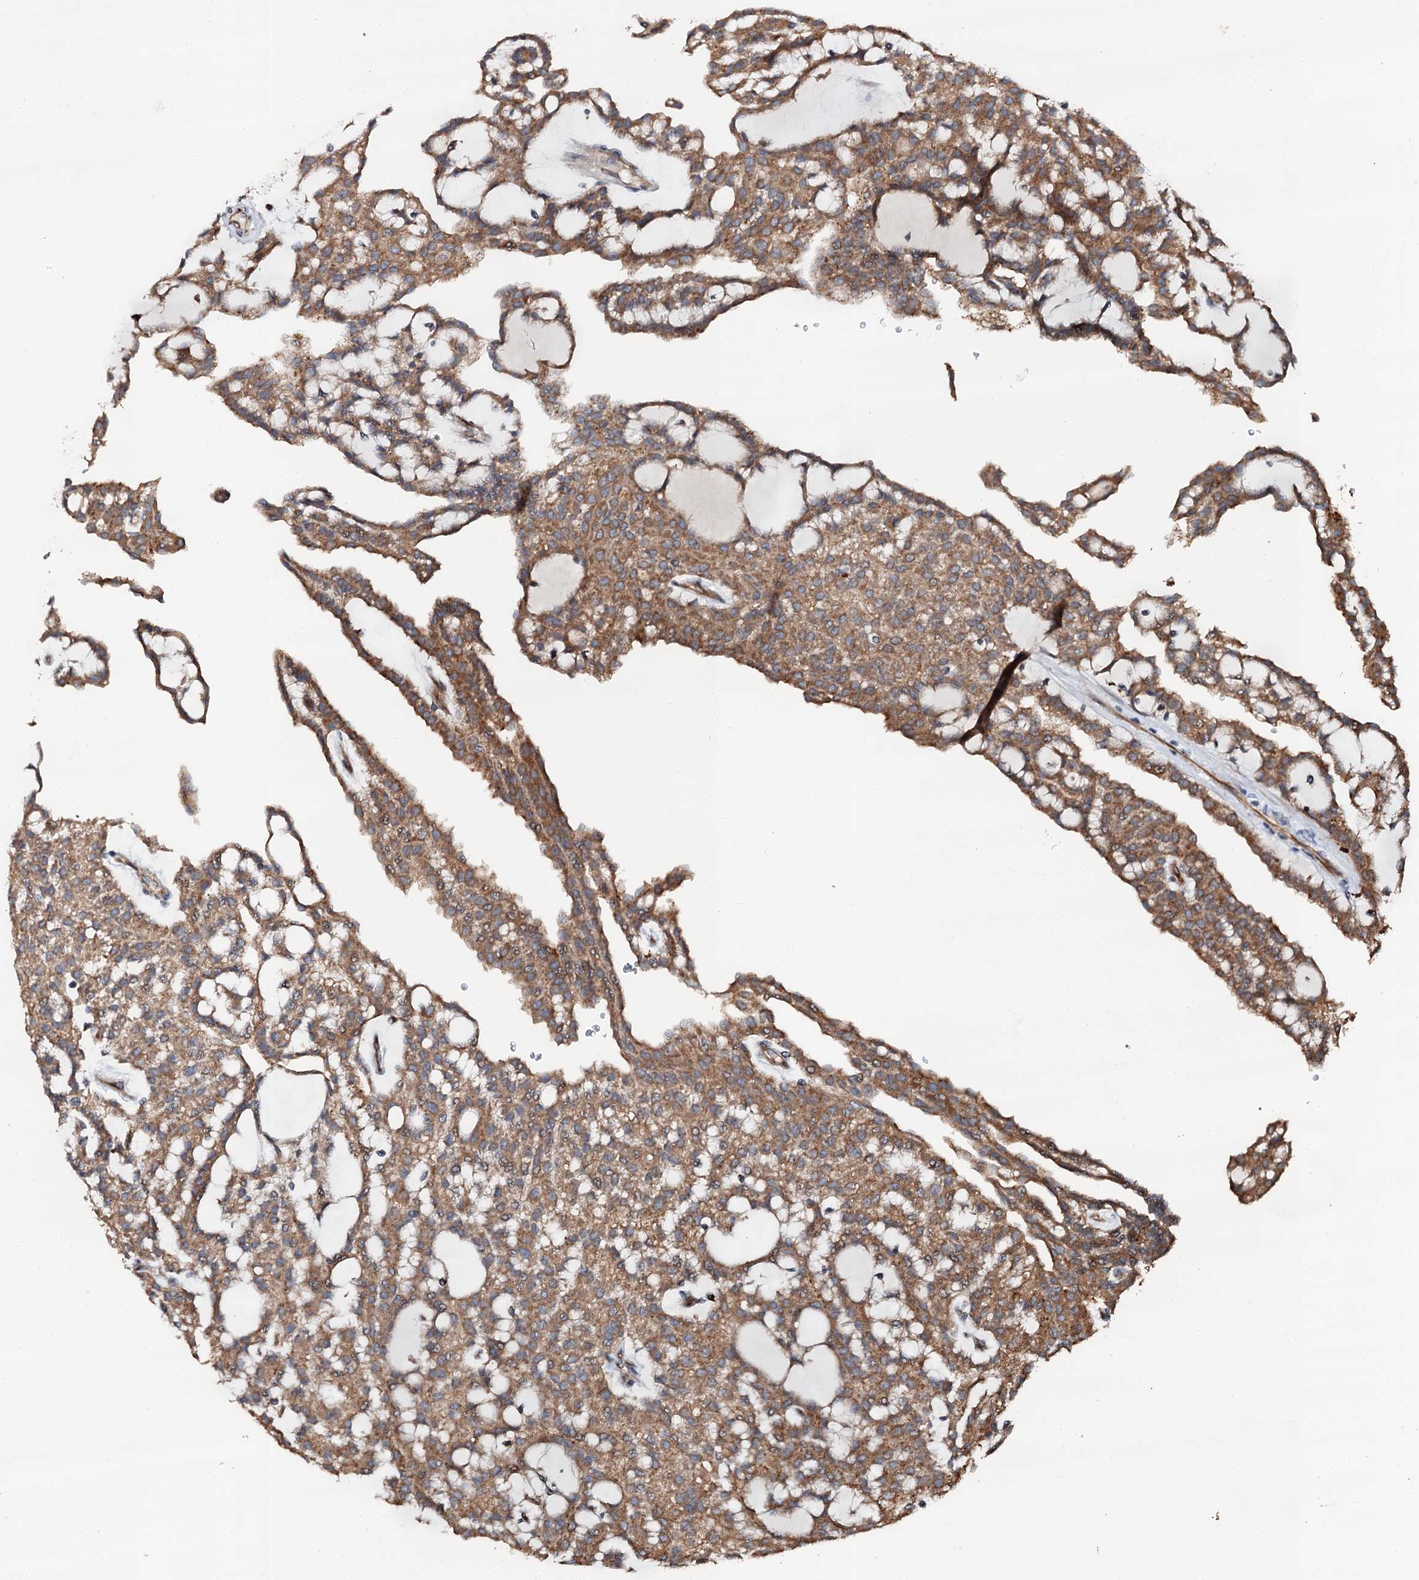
{"staining": {"intensity": "moderate", "quantity": ">75%", "location": "cytoplasmic/membranous"}, "tissue": "renal cancer", "cell_type": "Tumor cells", "image_type": "cancer", "snomed": [{"axis": "morphology", "description": "Adenocarcinoma, NOS"}, {"axis": "topography", "description": "Kidney"}], "caption": "Brown immunohistochemical staining in renal adenocarcinoma reveals moderate cytoplasmic/membranous staining in approximately >75% of tumor cells. (Brightfield microscopy of DAB IHC at high magnification).", "gene": "GLCE", "patient": {"sex": "male", "age": 63}}